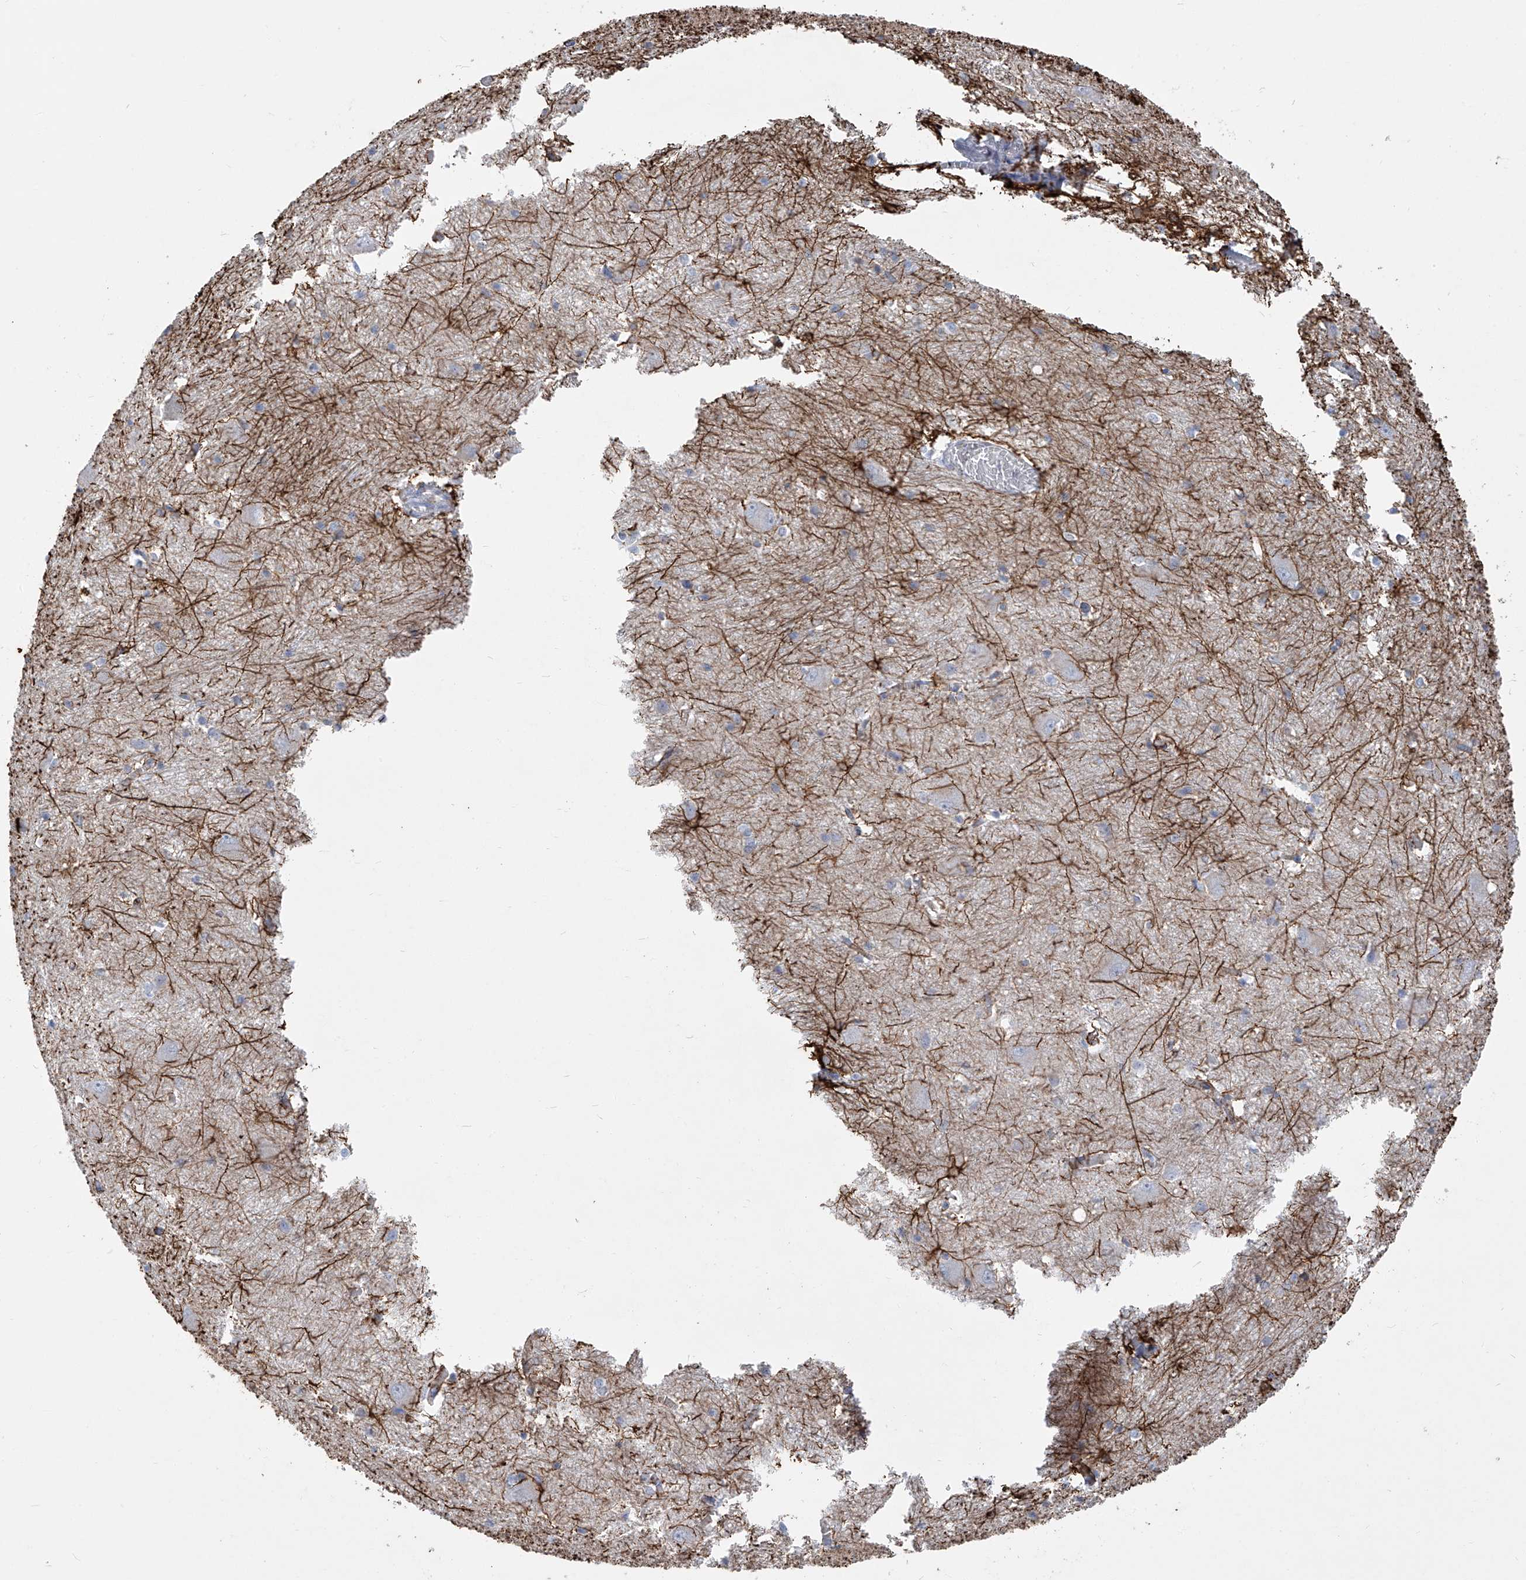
{"staining": {"intensity": "strong", "quantity": "25%-75%", "location": "cytoplasmic/membranous"}, "tissue": "caudate", "cell_type": "Glial cells", "image_type": "normal", "snomed": [{"axis": "morphology", "description": "Normal tissue, NOS"}, {"axis": "topography", "description": "Lateral ventricle wall"}], "caption": "Immunohistochemical staining of benign human caudate demonstrates strong cytoplasmic/membranous protein expression in approximately 25%-75% of glial cells.", "gene": "ADRA1A", "patient": {"sex": "male", "age": 37}}